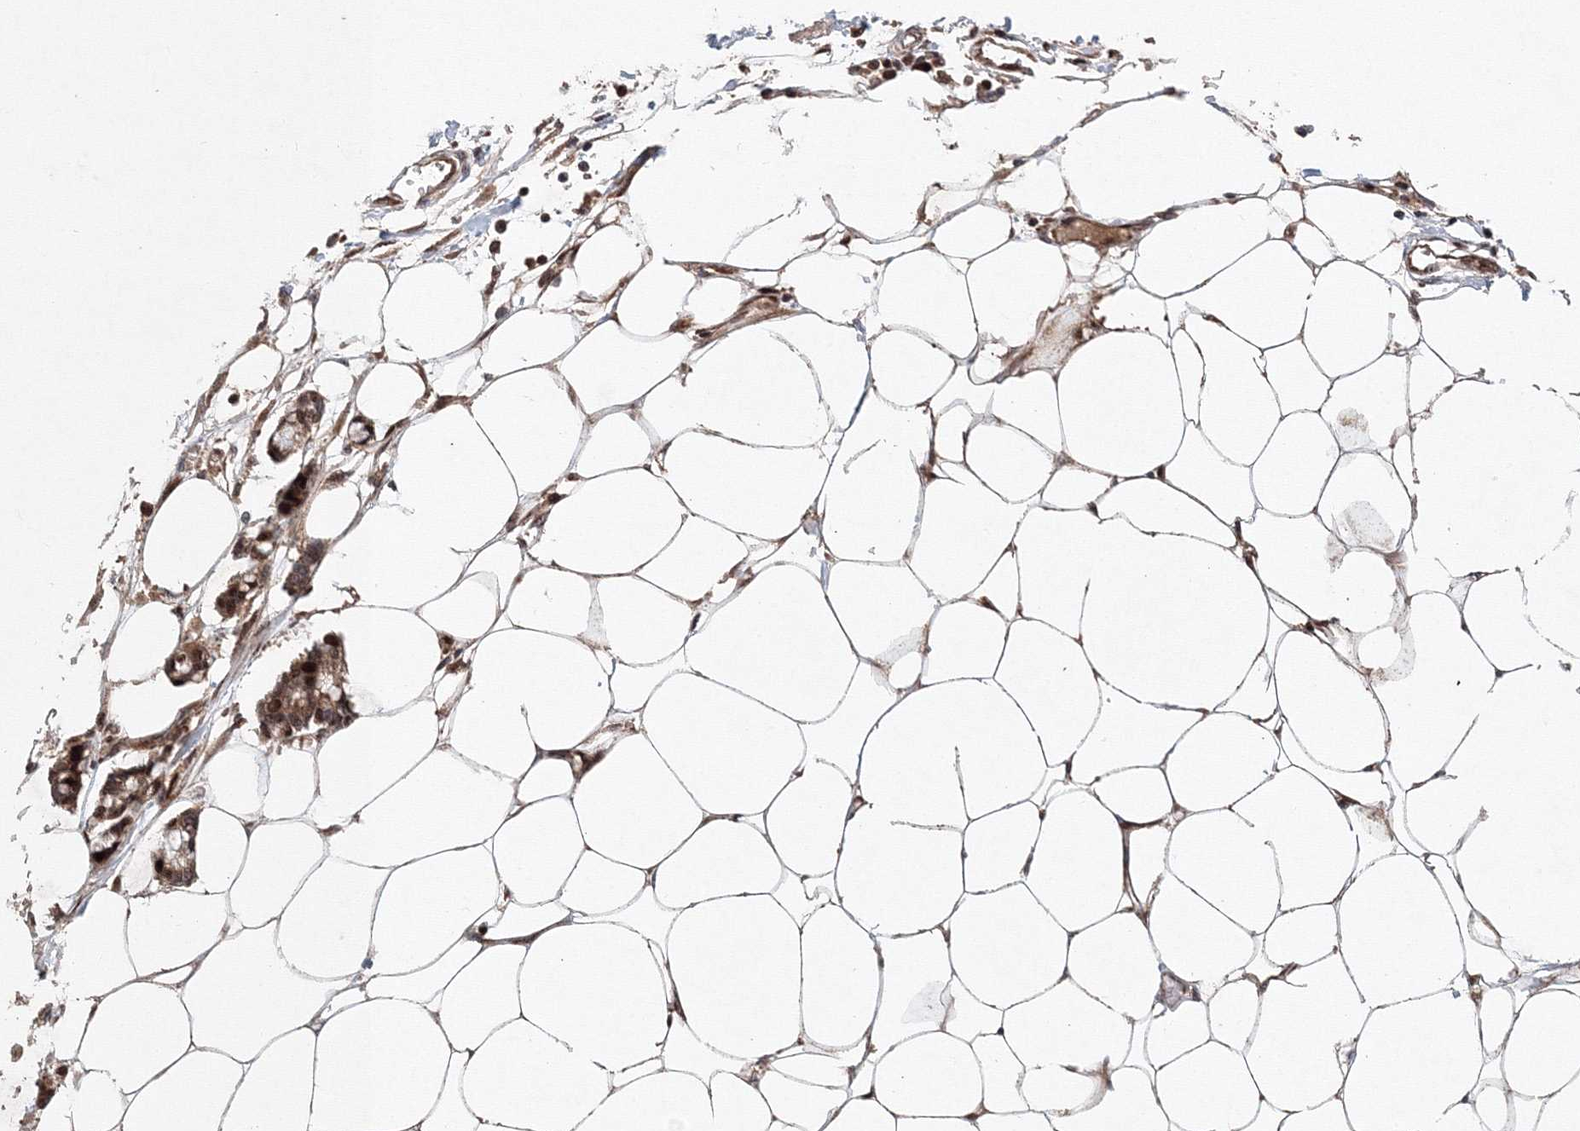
{"staining": {"intensity": "moderate", "quantity": ">75%", "location": "cytoplasmic/membranous"}, "tissue": "adipose tissue", "cell_type": "Adipocytes", "image_type": "normal", "snomed": [{"axis": "morphology", "description": "Normal tissue, NOS"}, {"axis": "morphology", "description": "Adenocarcinoma, NOS"}, {"axis": "topography", "description": "Colon"}, {"axis": "topography", "description": "Peripheral nerve tissue"}], "caption": "An immunohistochemistry photomicrograph of benign tissue is shown. Protein staining in brown shows moderate cytoplasmic/membranous positivity in adipose tissue within adipocytes.", "gene": "ANKAR", "patient": {"sex": "male", "age": 14}}